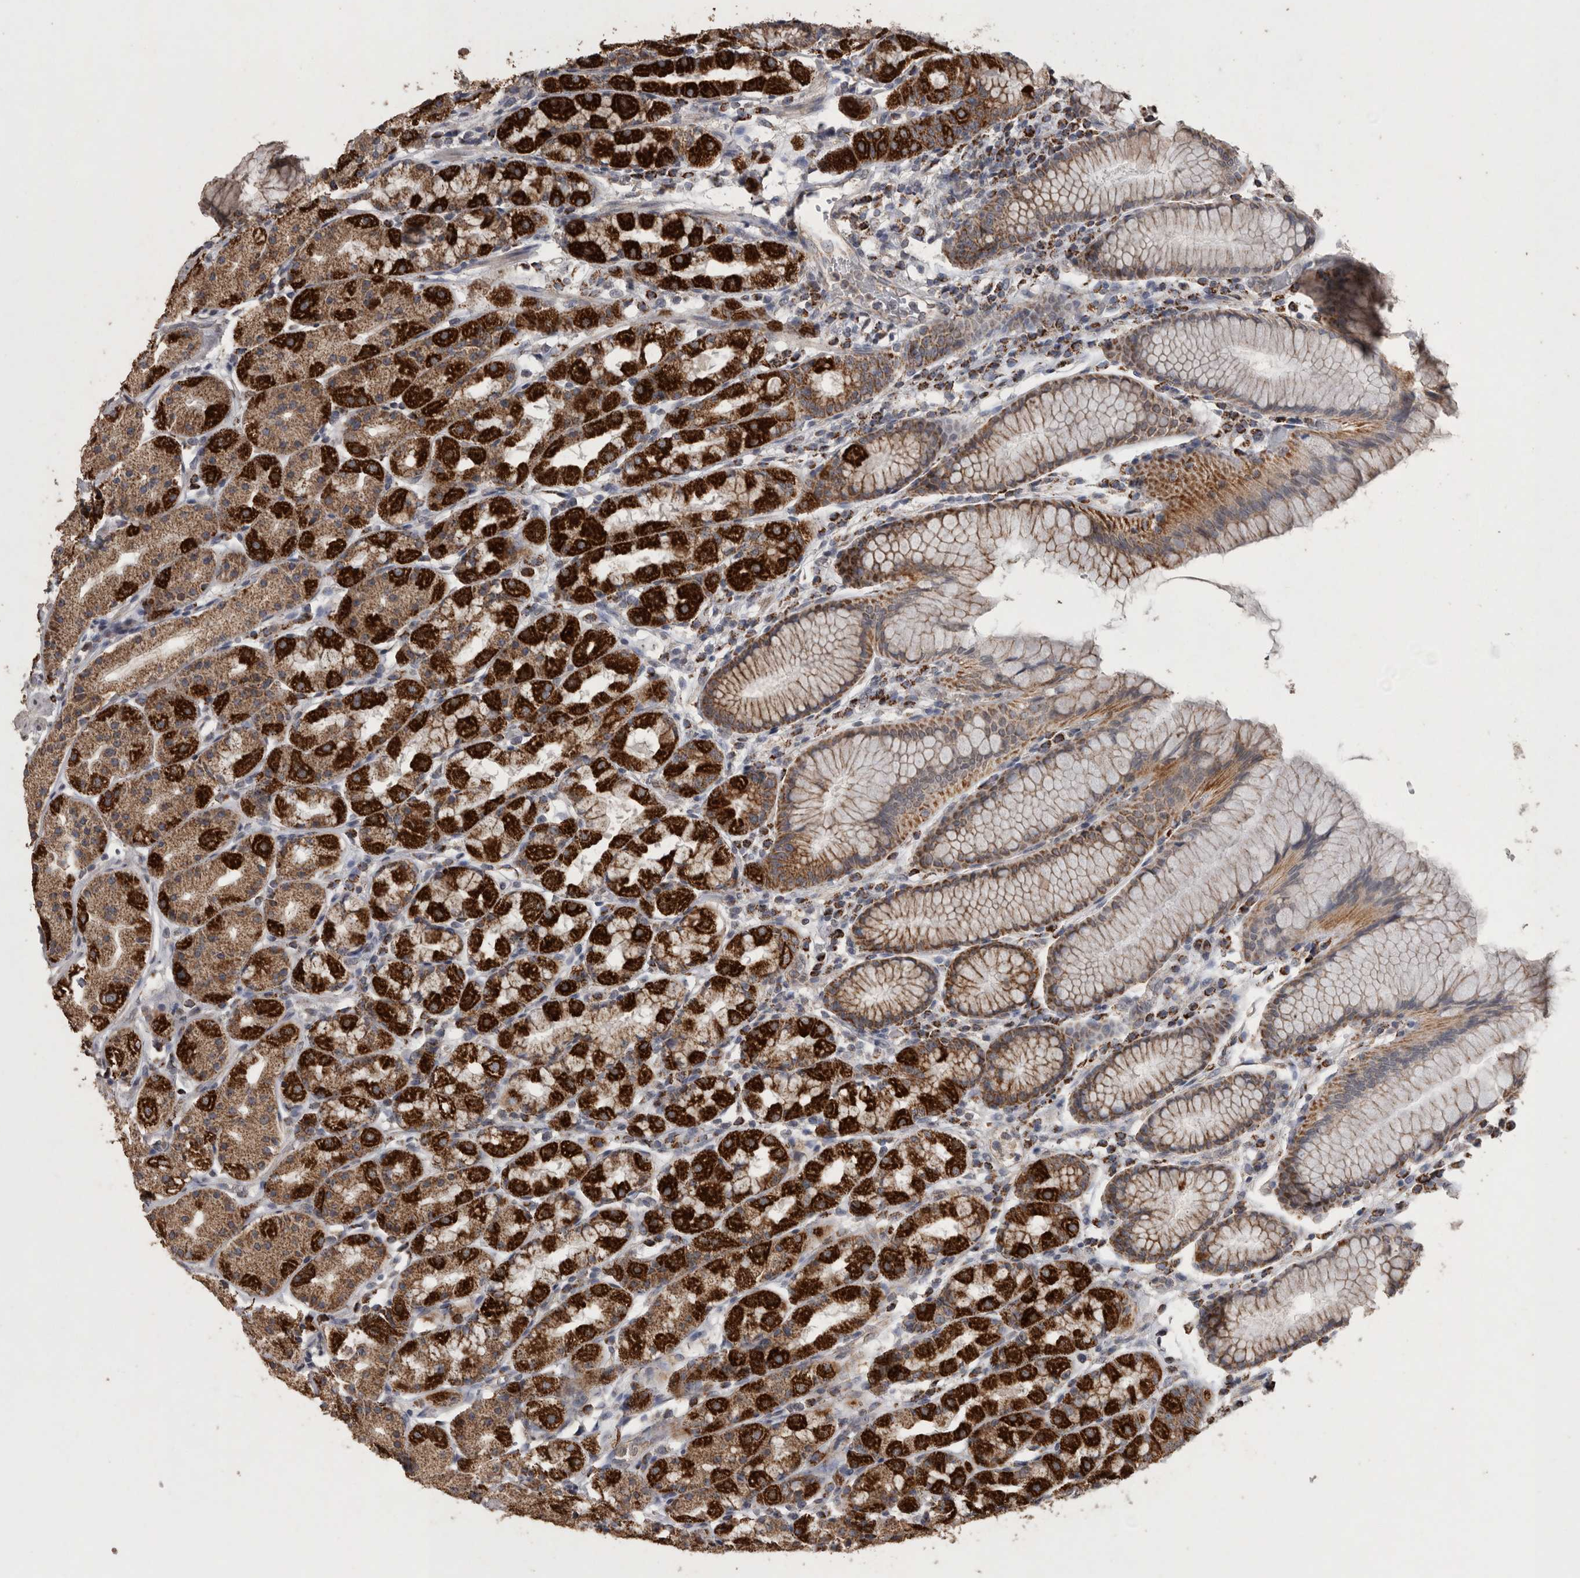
{"staining": {"intensity": "strong", "quantity": ">75%", "location": "cytoplasmic/membranous"}, "tissue": "stomach", "cell_type": "Glandular cells", "image_type": "normal", "snomed": [{"axis": "morphology", "description": "Normal tissue, NOS"}, {"axis": "topography", "description": "Stomach, lower"}], "caption": "A brown stain highlights strong cytoplasmic/membranous staining of a protein in glandular cells of unremarkable human stomach. Using DAB (brown) and hematoxylin (blue) stains, captured at high magnification using brightfield microscopy.", "gene": "ACADM", "patient": {"sex": "female", "age": 56}}